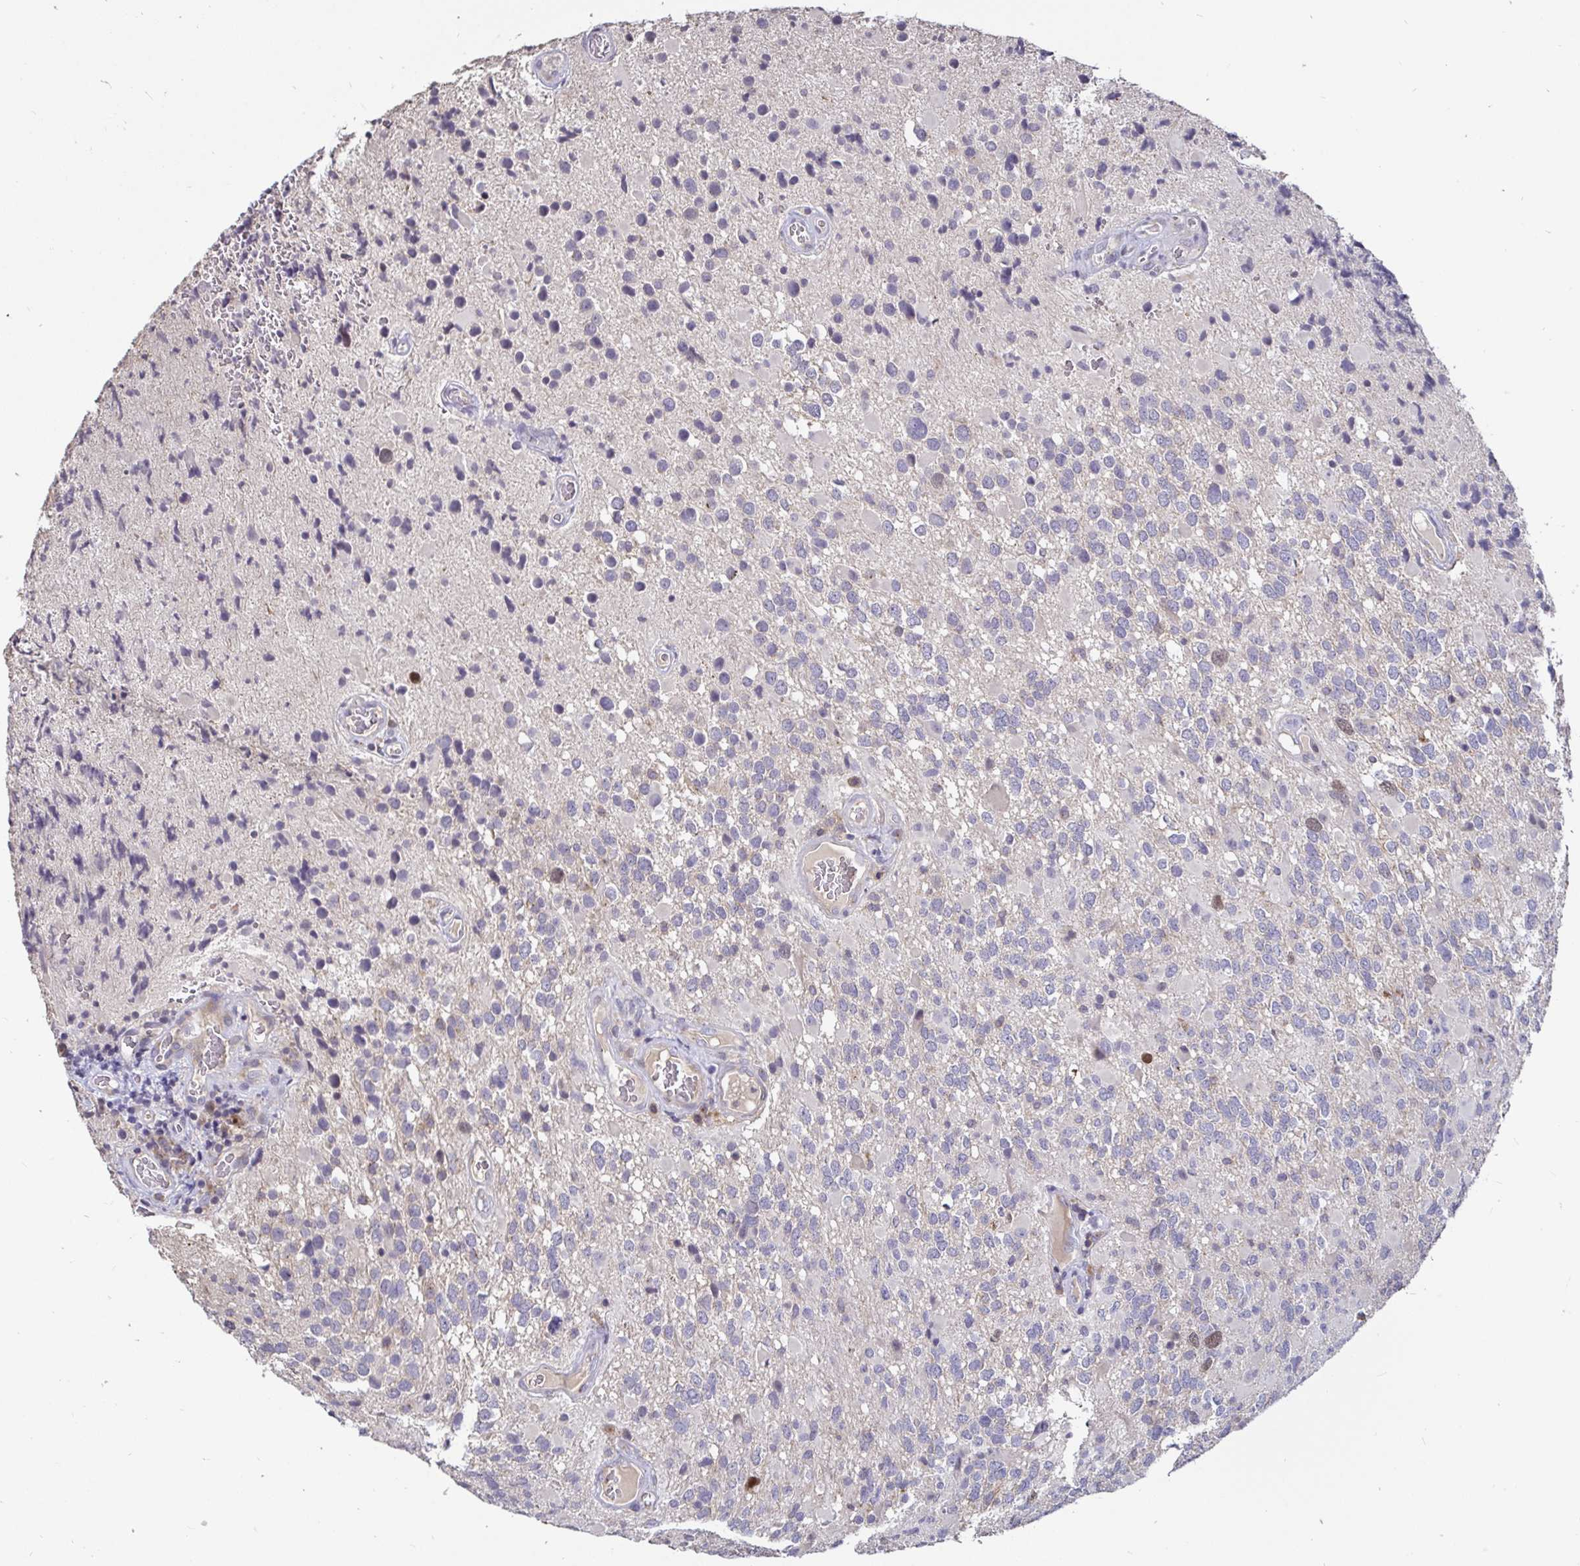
{"staining": {"intensity": "weak", "quantity": "<25%", "location": "nuclear"}, "tissue": "glioma", "cell_type": "Tumor cells", "image_type": "cancer", "snomed": [{"axis": "morphology", "description": "Glioma, malignant, High grade"}, {"axis": "topography", "description": "Brain"}], "caption": "There is no significant positivity in tumor cells of glioma.", "gene": "ANLN", "patient": {"sex": "female", "age": 40}}